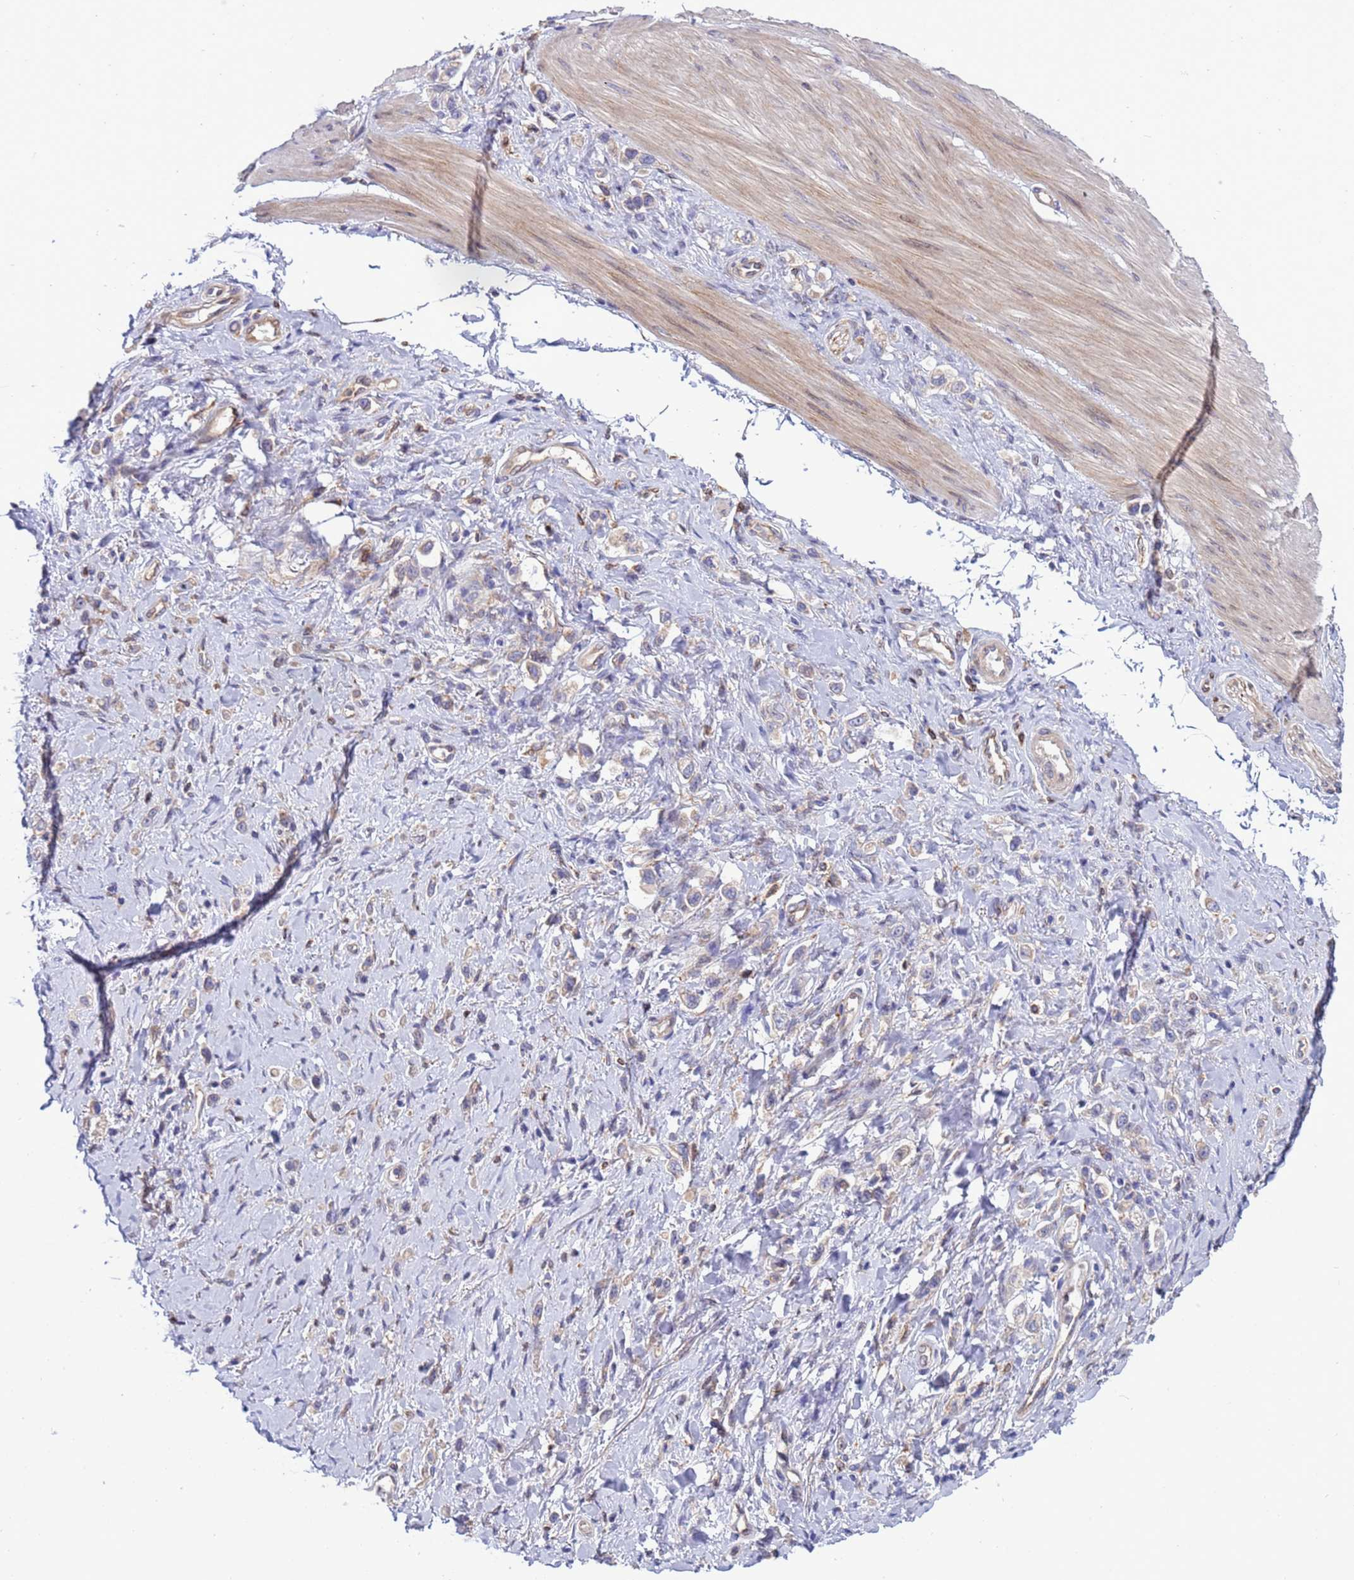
{"staining": {"intensity": "negative", "quantity": "none", "location": "none"}, "tissue": "stomach cancer", "cell_type": "Tumor cells", "image_type": "cancer", "snomed": [{"axis": "morphology", "description": "Adenocarcinoma, NOS"}, {"axis": "topography", "description": "Stomach"}], "caption": "High magnification brightfield microscopy of stomach cancer stained with DAB (3,3'-diaminobenzidine) (brown) and counterstained with hematoxylin (blue): tumor cells show no significant expression.", "gene": "RAPGEF4", "patient": {"sex": "female", "age": 65}}